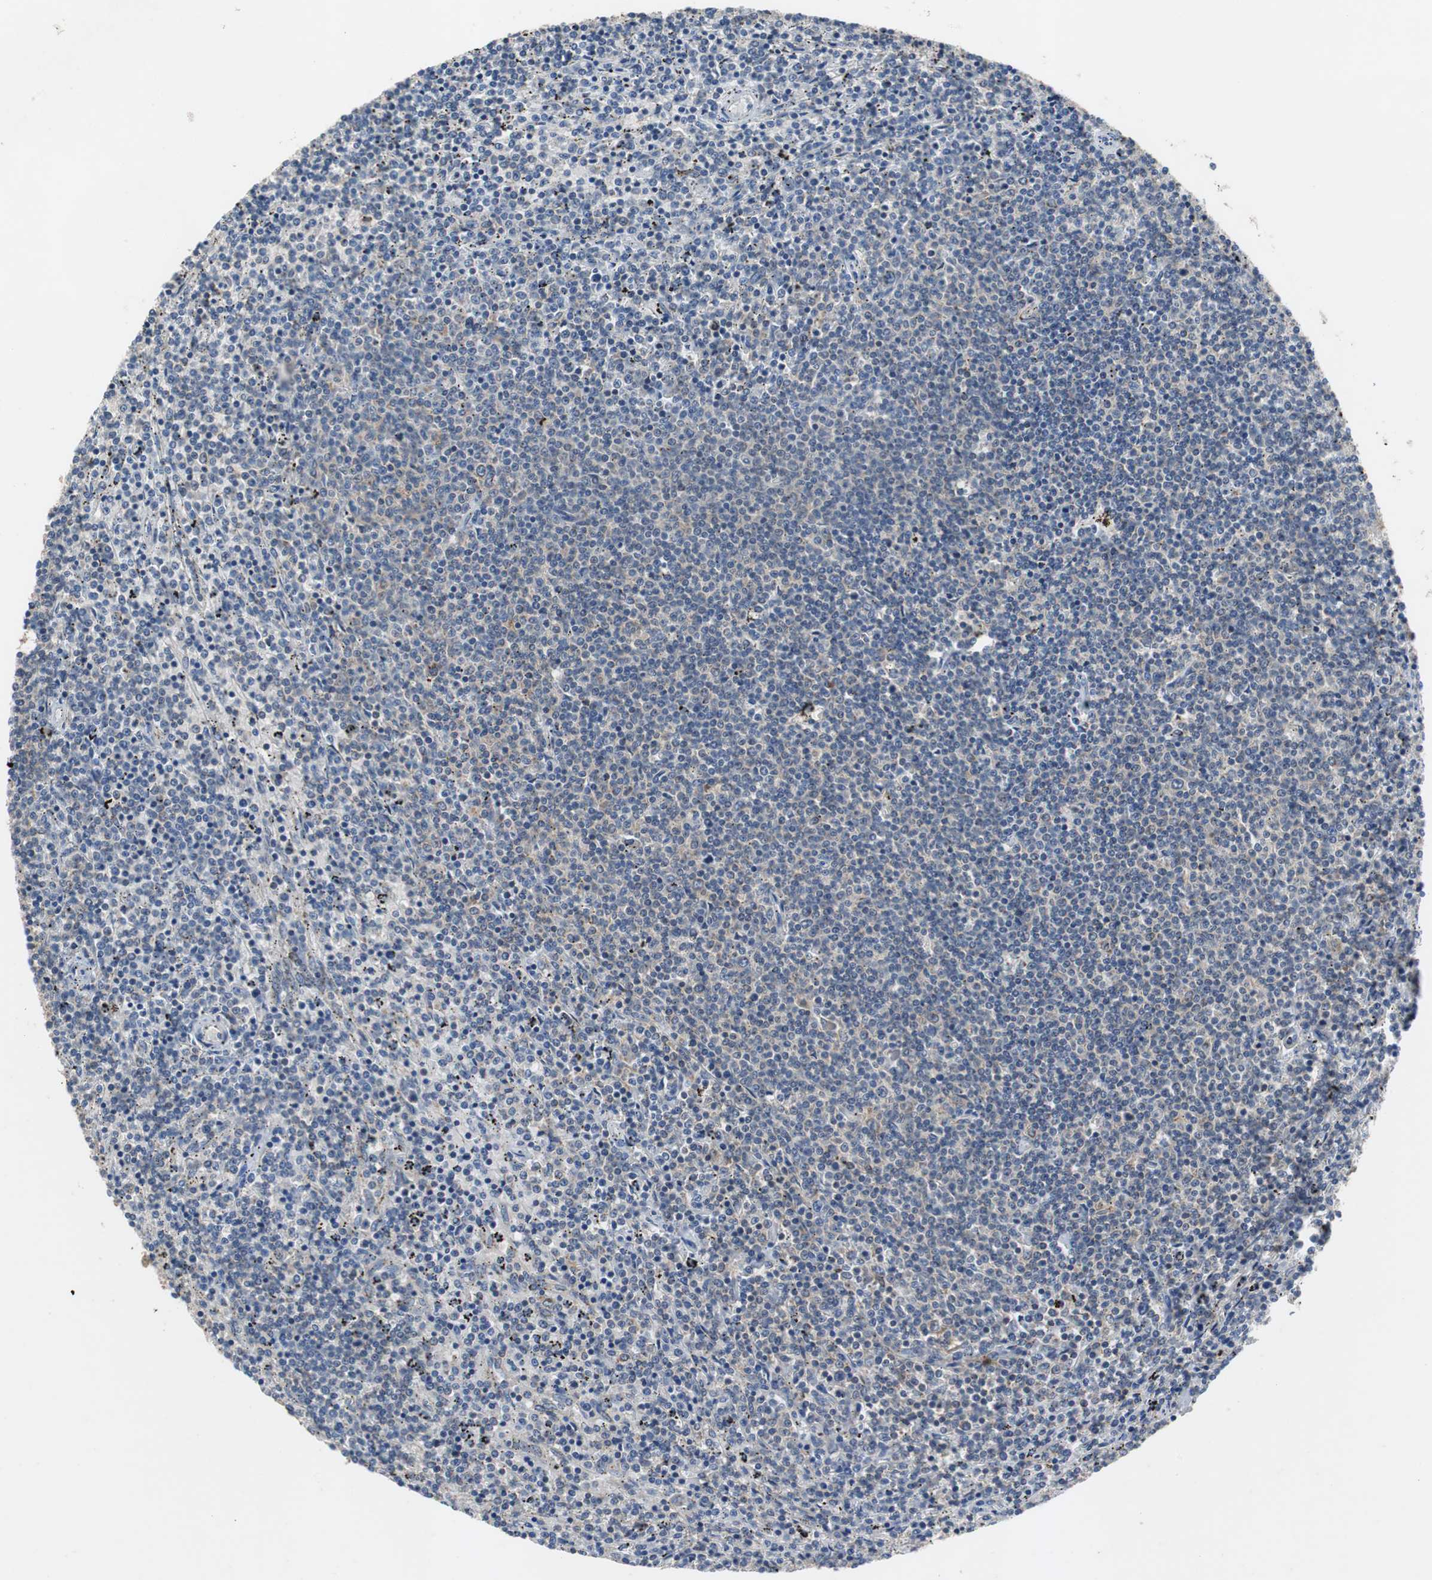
{"staining": {"intensity": "weak", "quantity": "25%-75%", "location": "cytoplasmic/membranous"}, "tissue": "lymphoma", "cell_type": "Tumor cells", "image_type": "cancer", "snomed": [{"axis": "morphology", "description": "Malignant lymphoma, non-Hodgkin's type, Low grade"}, {"axis": "topography", "description": "Spleen"}], "caption": "The micrograph demonstrates staining of lymphoma, revealing weak cytoplasmic/membranous protein positivity (brown color) within tumor cells.", "gene": "CALB2", "patient": {"sex": "female", "age": 50}}